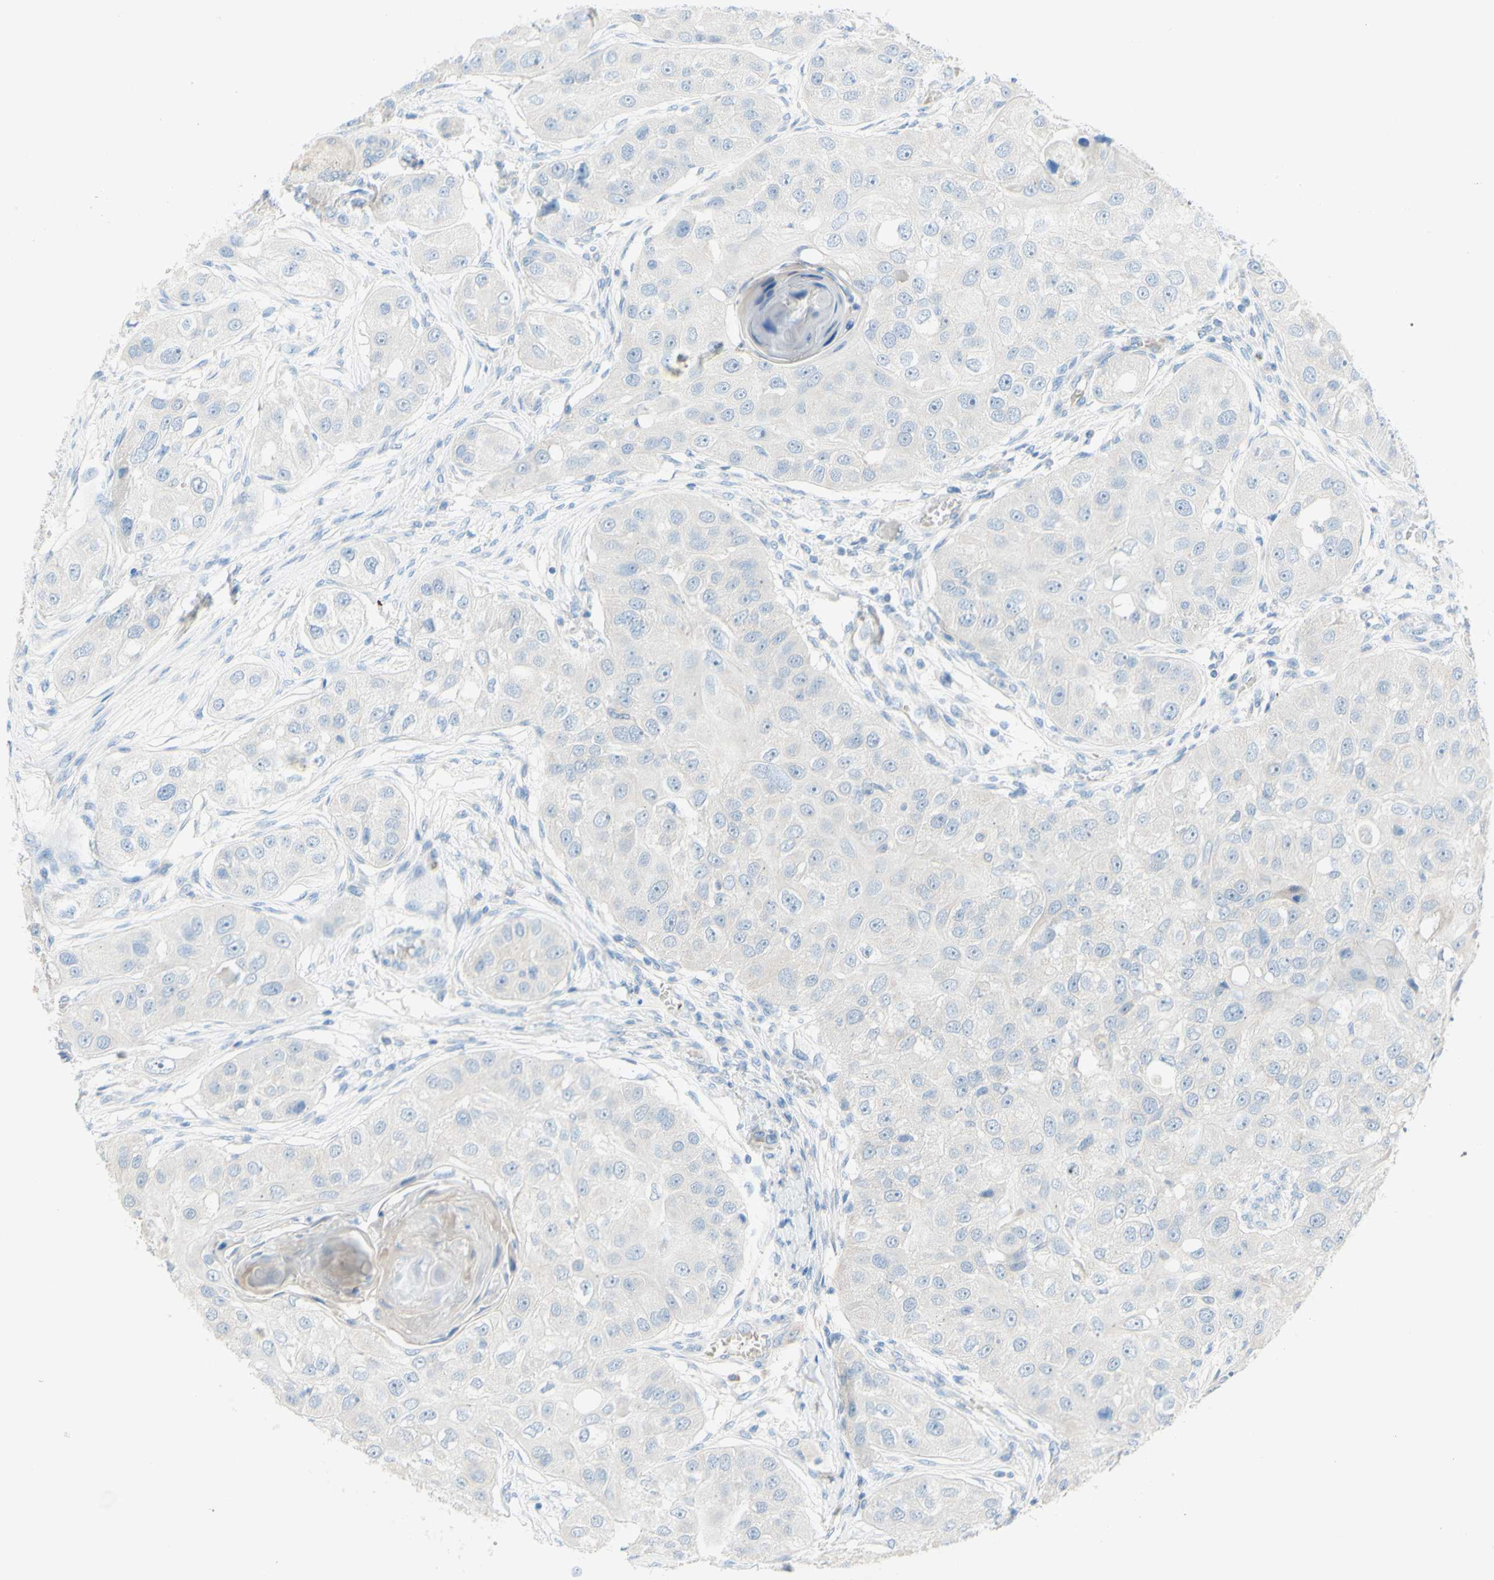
{"staining": {"intensity": "negative", "quantity": "none", "location": "none"}, "tissue": "head and neck cancer", "cell_type": "Tumor cells", "image_type": "cancer", "snomed": [{"axis": "morphology", "description": "Normal tissue, NOS"}, {"axis": "morphology", "description": "Squamous cell carcinoma, NOS"}, {"axis": "topography", "description": "Skeletal muscle"}, {"axis": "topography", "description": "Head-Neck"}], "caption": "An image of human head and neck squamous cell carcinoma is negative for staining in tumor cells.", "gene": "ACADL", "patient": {"sex": "male", "age": 51}}